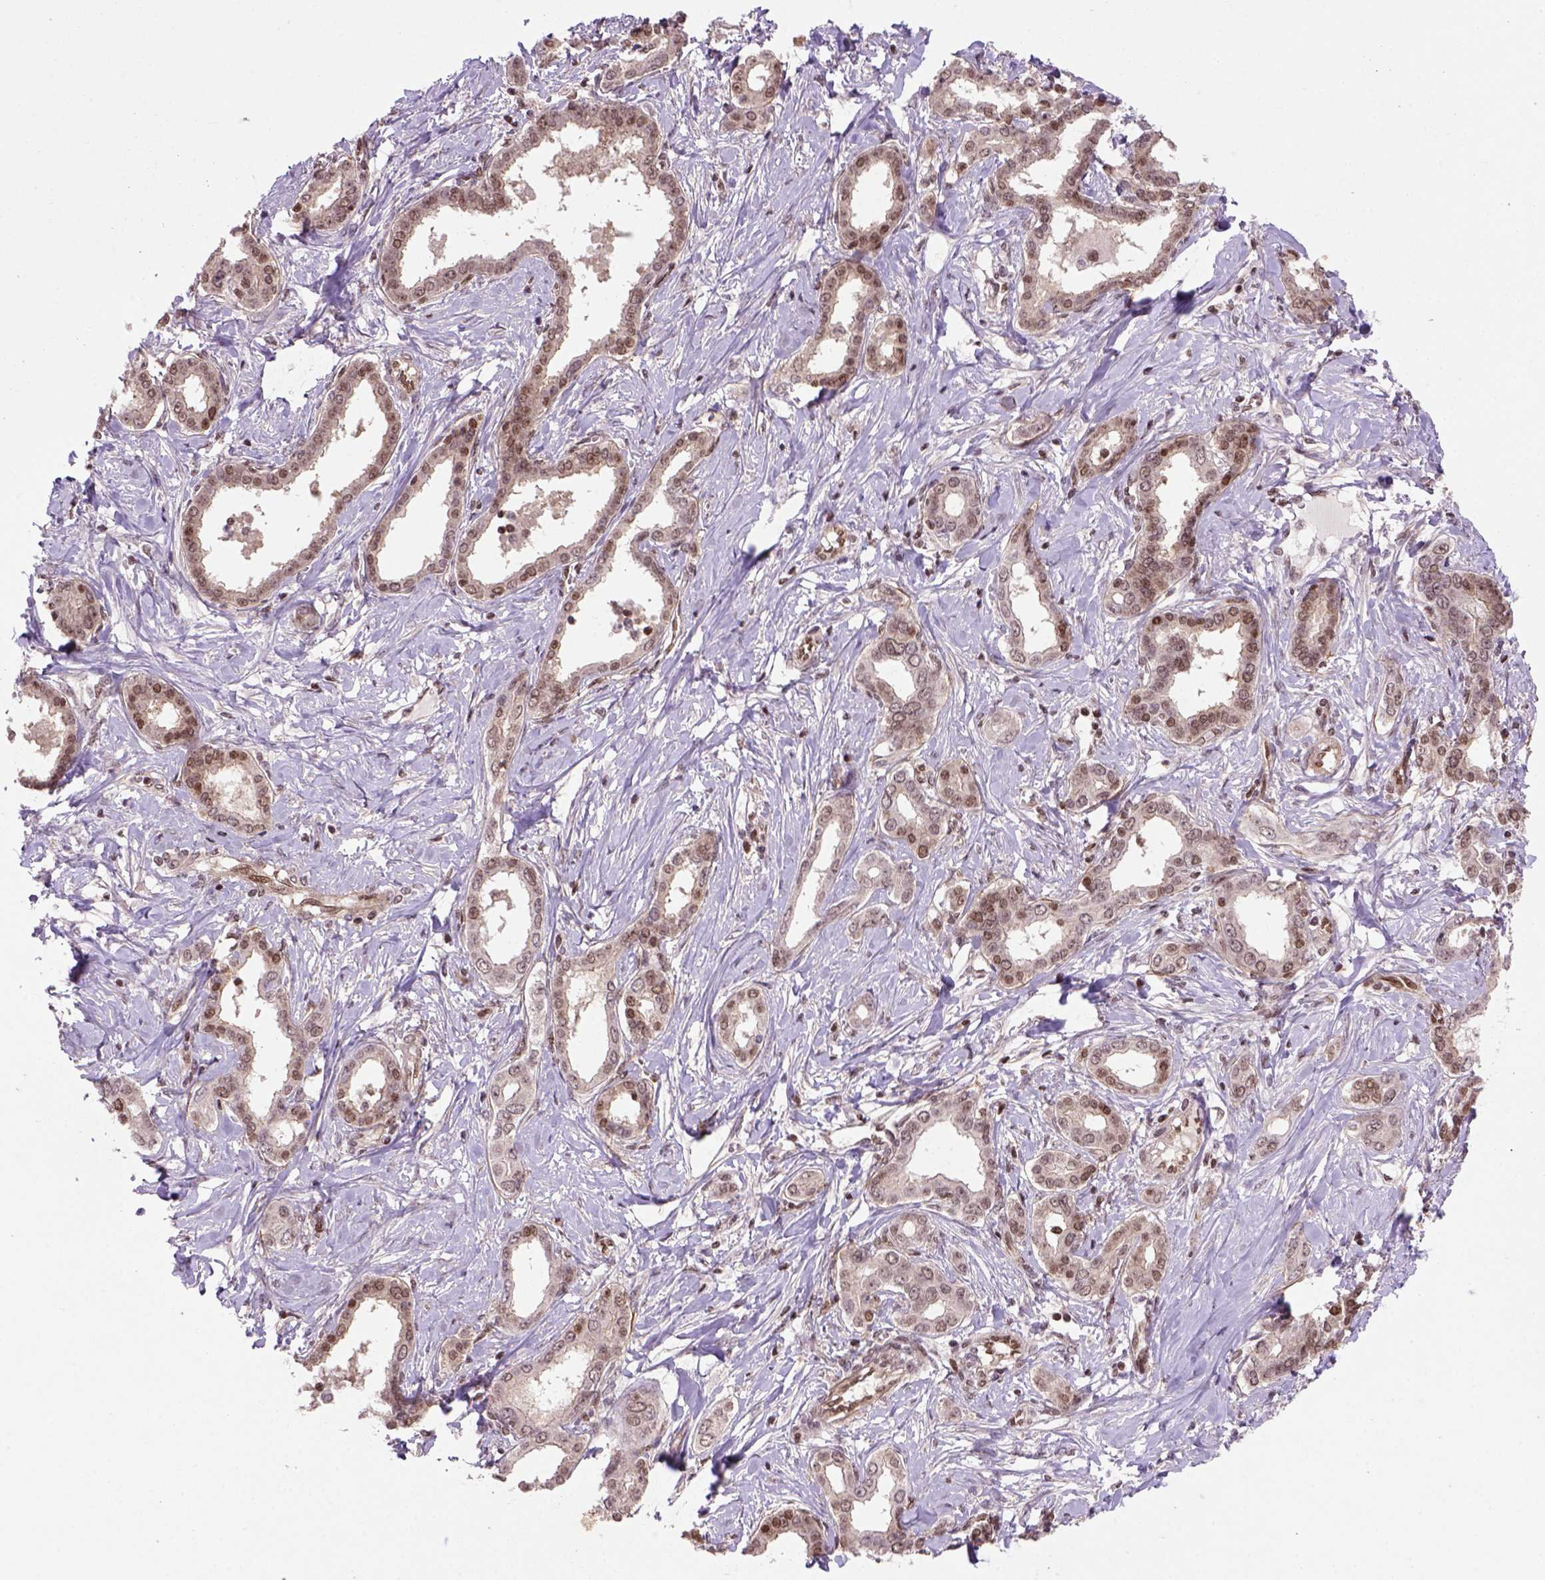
{"staining": {"intensity": "moderate", "quantity": ">75%", "location": "nuclear"}, "tissue": "liver cancer", "cell_type": "Tumor cells", "image_type": "cancer", "snomed": [{"axis": "morphology", "description": "Cholangiocarcinoma"}, {"axis": "topography", "description": "Liver"}], "caption": "Brown immunohistochemical staining in liver cholangiocarcinoma demonstrates moderate nuclear positivity in about >75% of tumor cells.", "gene": "MGMT", "patient": {"sex": "female", "age": 47}}